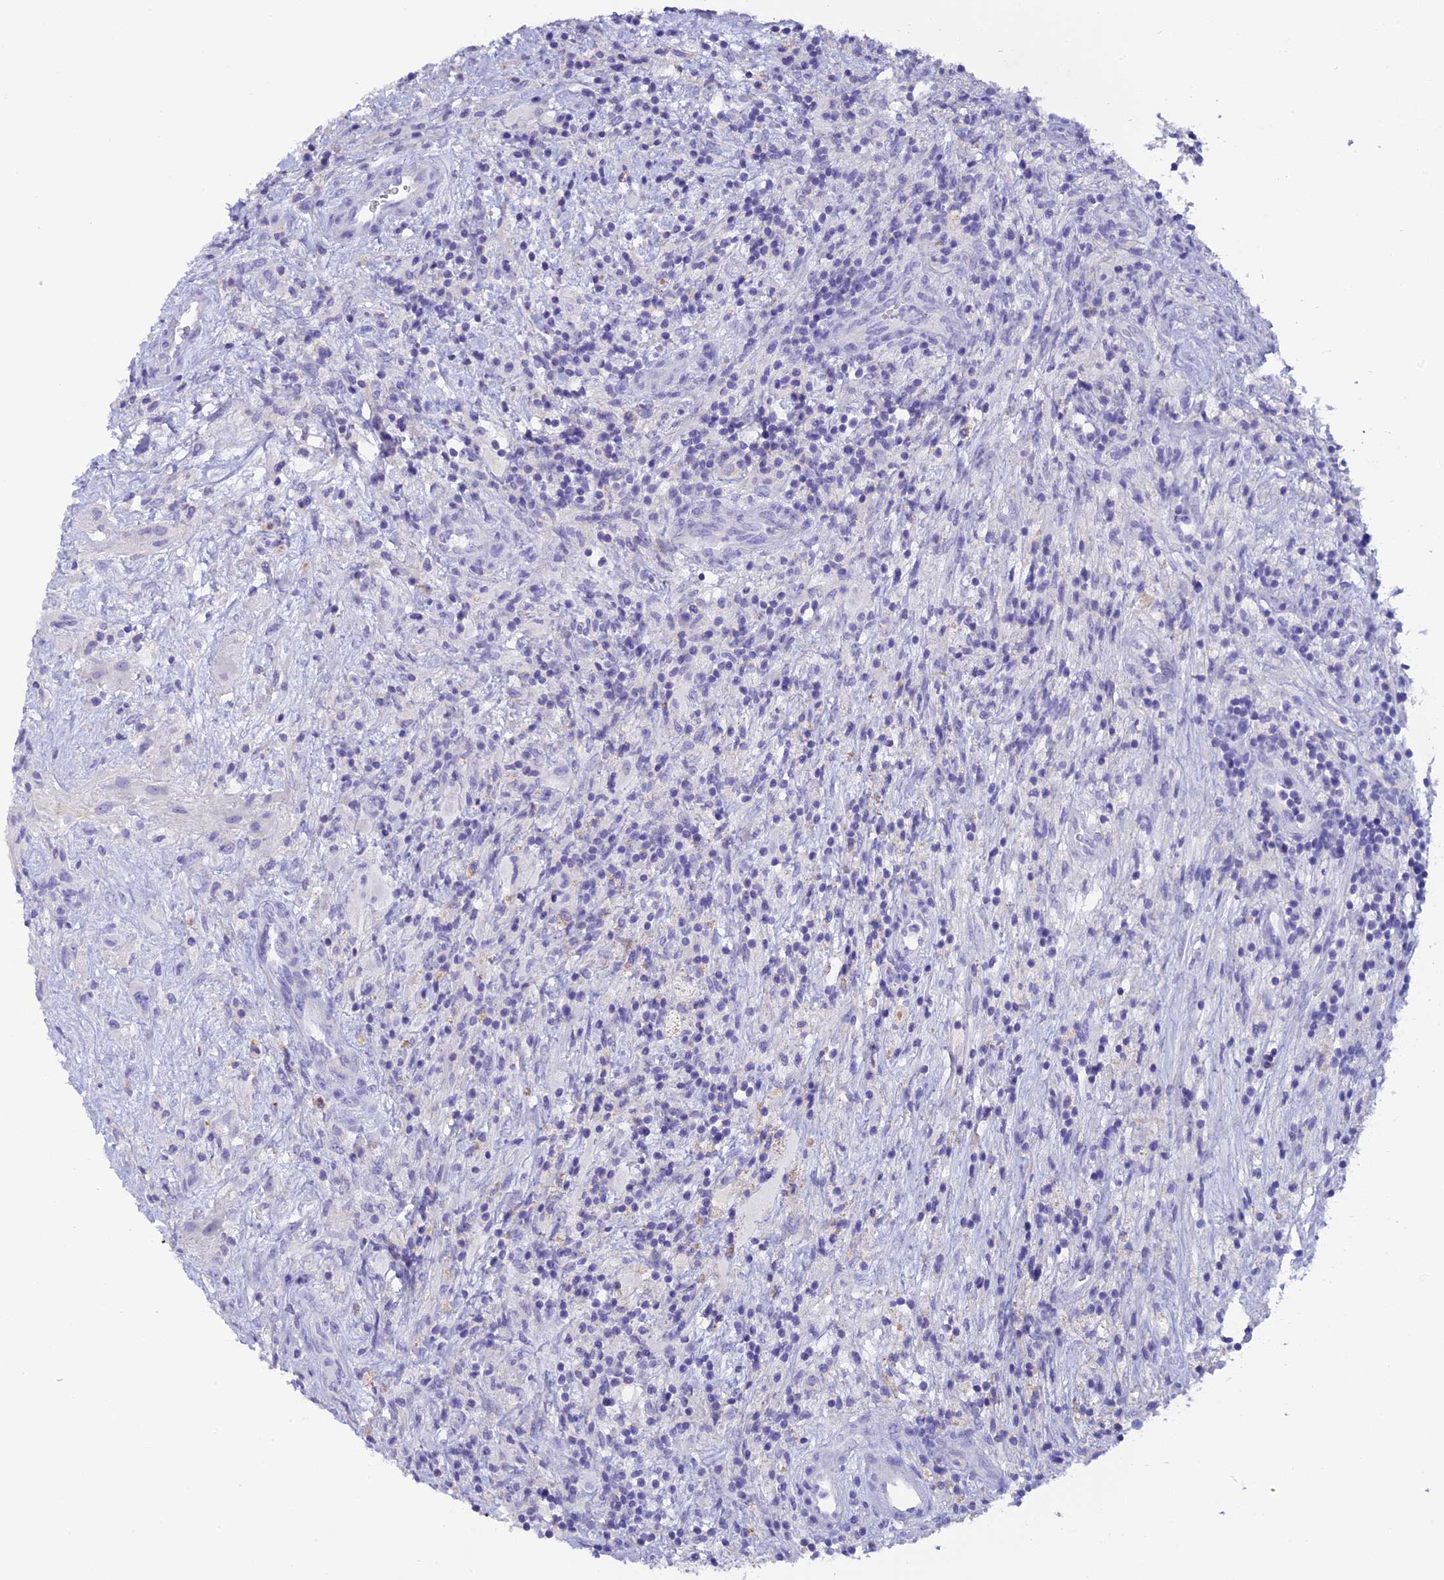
{"staining": {"intensity": "negative", "quantity": "none", "location": "none"}, "tissue": "glioma", "cell_type": "Tumor cells", "image_type": "cancer", "snomed": [{"axis": "morphology", "description": "Glioma, malignant, High grade"}, {"axis": "topography", "description": "Brain"}], "caption": "This is an immunohistochemistry micrograph of malignant glioma (high-grade). There is no expression in tumor cells.", "gene": "C12orf29", "patient": {"sex": "male", "age": 69}}